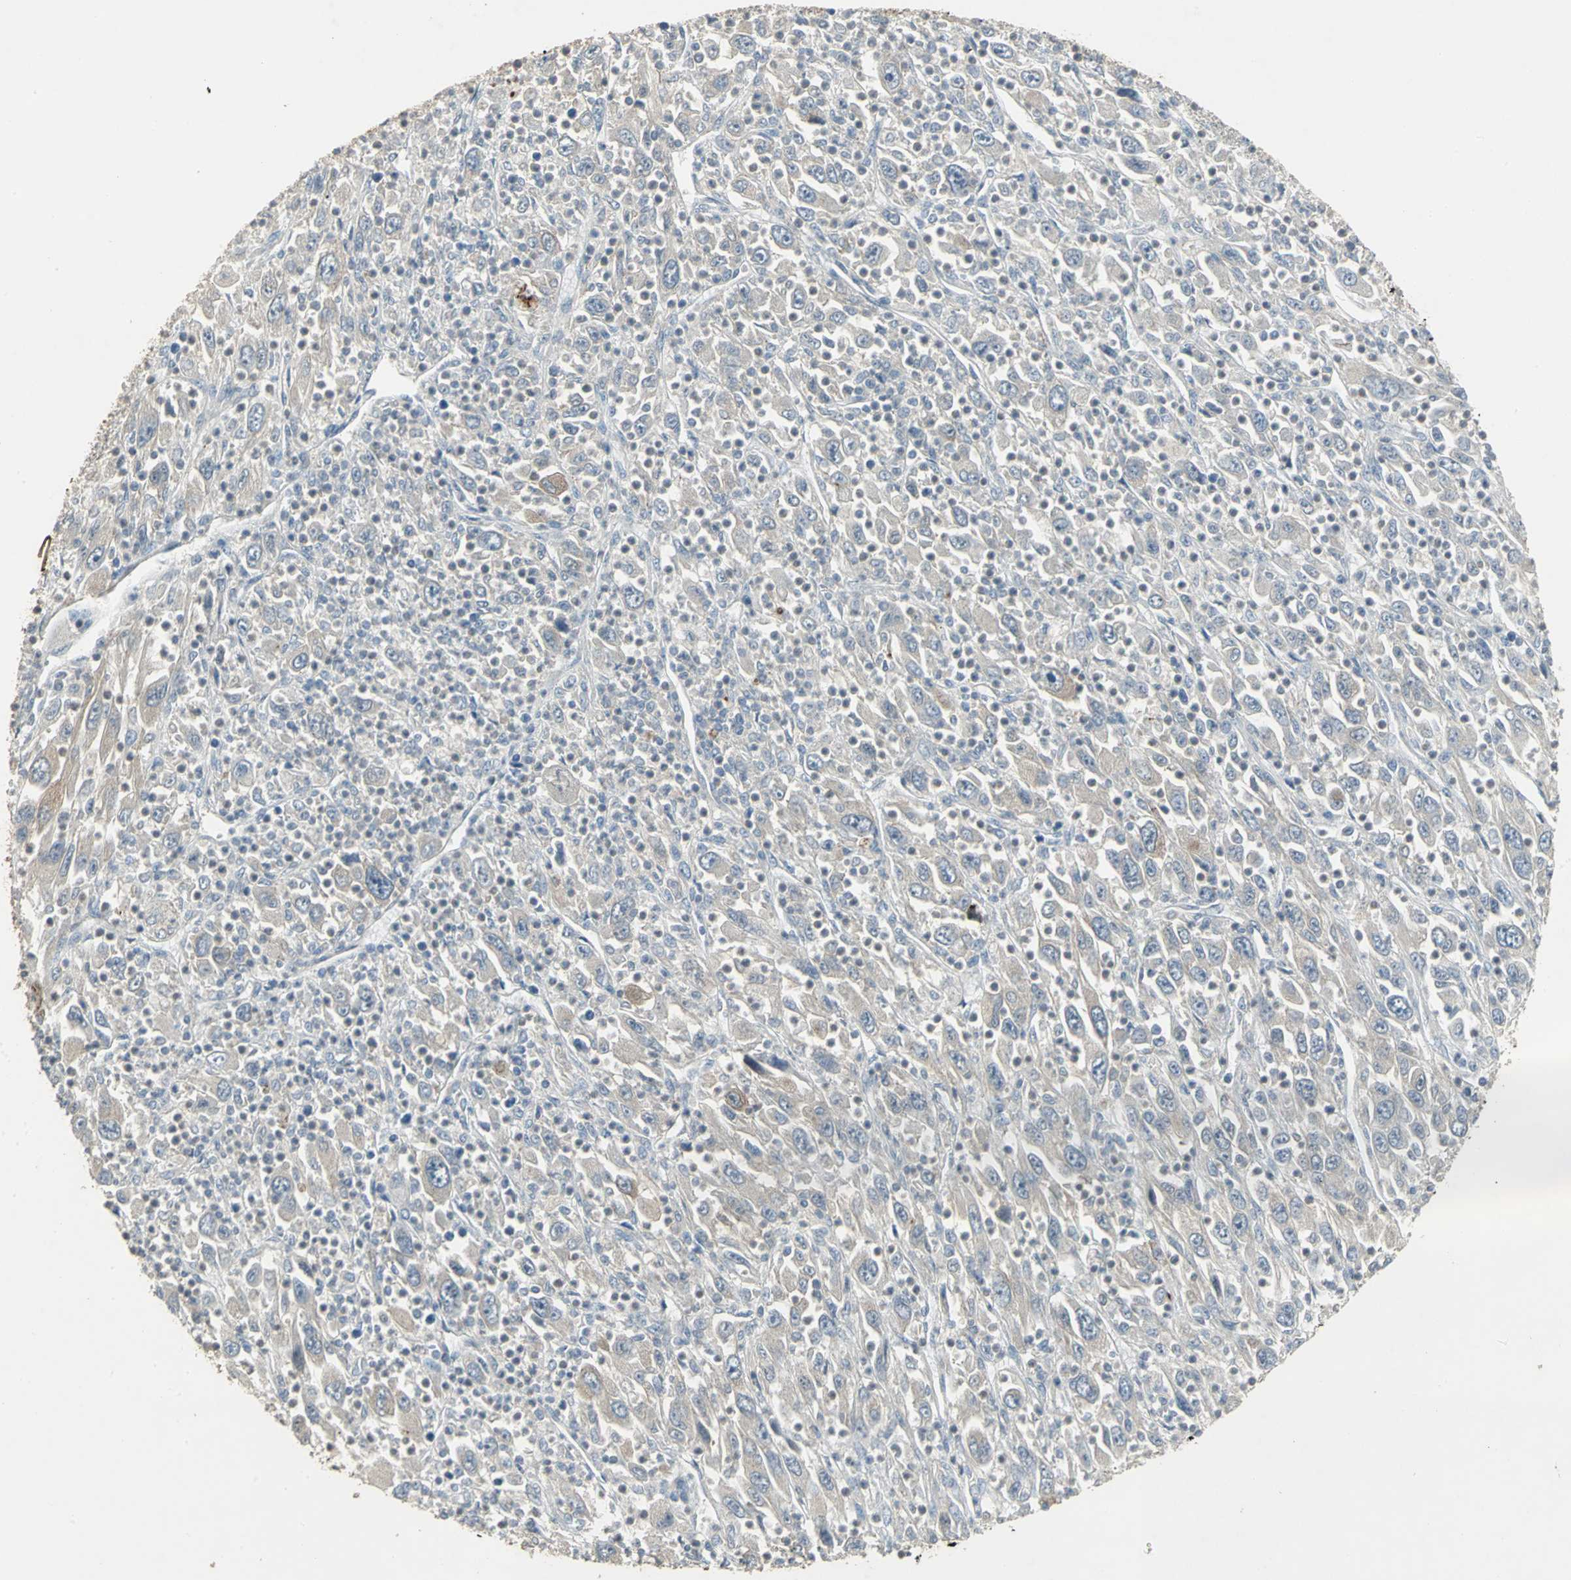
{"staining": {"intensity": "weak", "quantity": ">75%", "location": "cytoplasmic/membranous"}, "tissue": "melanoma", "cell_type": "Tumor cells", "image_type": "cancer", "snomed": [{"axis": "morphology", "description": "Malignant melanoma, Metastatic site"}, {"axis": "topography", "description": "Skin"}], "caption": "DAB (3,3'-diaminobenzidine) immunohistochemical staining of melanoma exhibits weak cytoplasmic/membranous protein expression in approximately >75% of tumor cells.", "gene": "MET", "patient": {"sex": "female", "age": 56}}